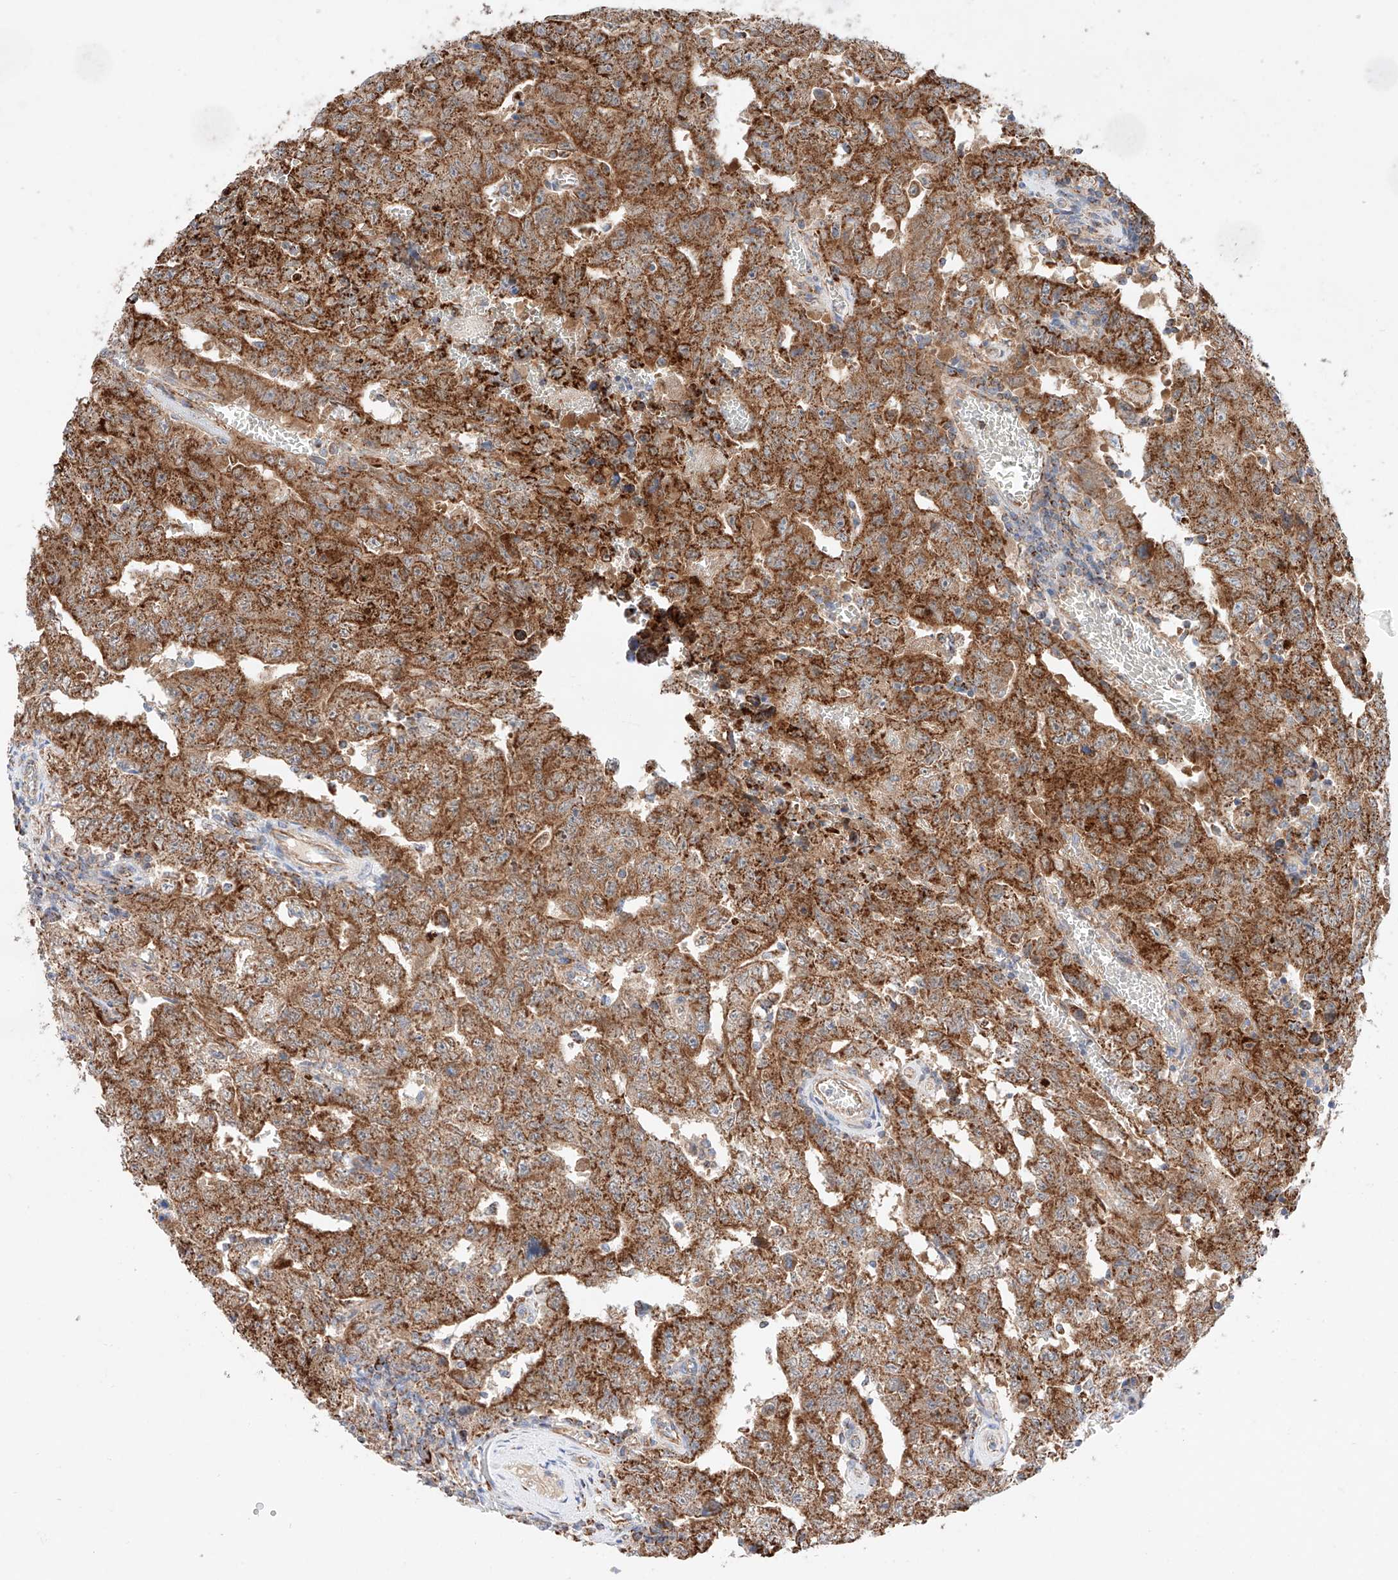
{"staining": {"intensity": "strong", "quantity": ">75%", "location": "cytoplasmic/membranous"}, "tissue": "testis cancer", "cell_type": "Tumor cells", "image_type": "cancer", "snomed": [{"axis": "morphology", "description": "Carcinoma, Embryonal, NOS"}, {"axis": "topography", "description": "Testis"}], "caption": "Immunohistochemistry (IHC) of testis embryonal carcinoma shows high levels of strong cytoplasmic/membranous expression in about >75% of tumor cells.", "gene": "KTI12", "patient": {"sex": "male", "age": 26}}